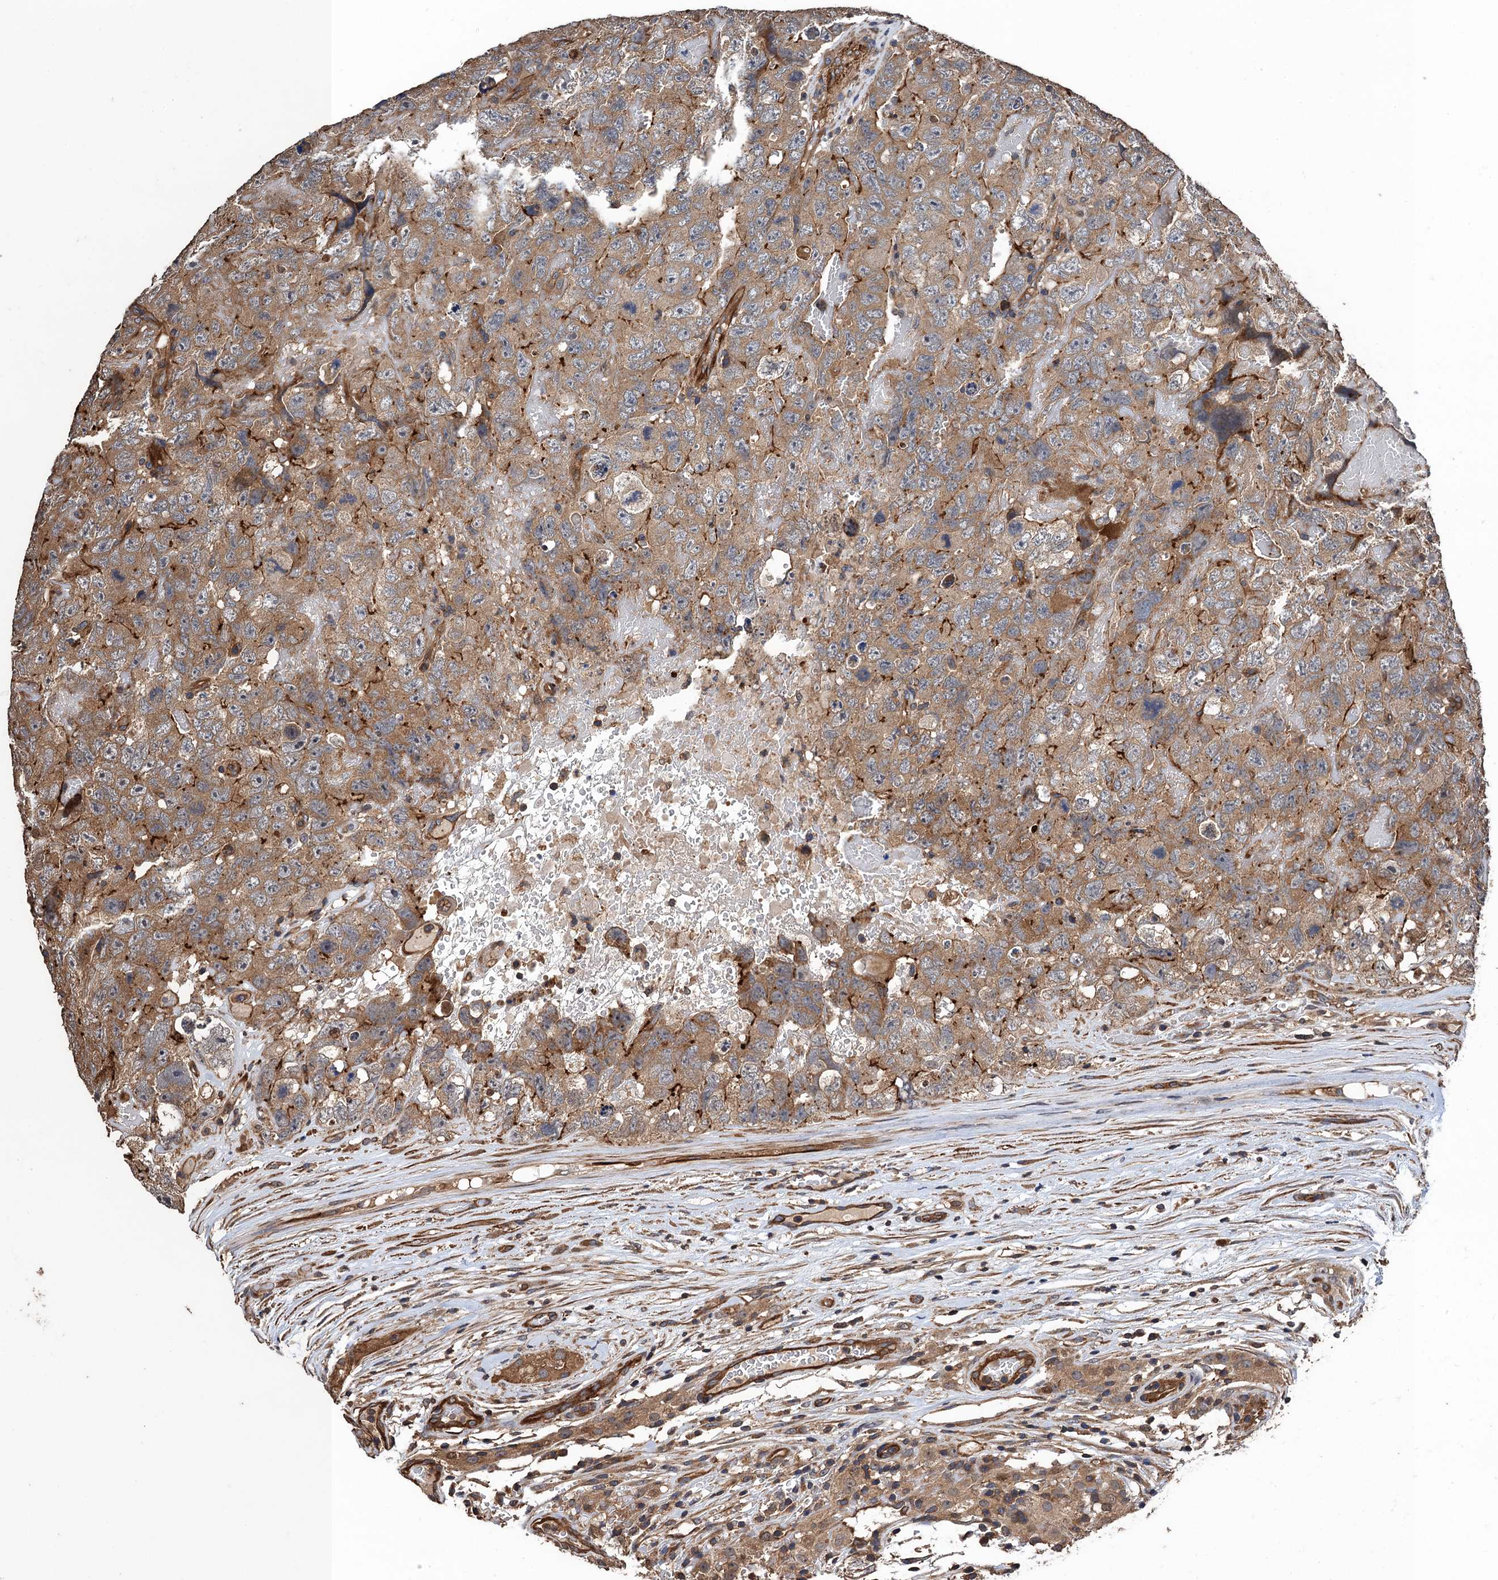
{"staining": {"intensity": "moderate", "quantity": ">75%", "location": "cytoplasmic/membranous"}, "tissue": "testis cancer", "cell_type": "Tumor cells", "image_type": "cancer", "snomed": [{"axis": "morphology", "description": "Carcinoma, Embryonal, NOS"}, {"axis": "topography", "description": "Testis"}], "caption": "Immunohistochemical staining of testis cancer (embryonal carcinoma) shows moderate cytoplasmic/membranous protein staining in approximately >75% of tumor cells.", "gene": "PPP4R1", "patient": {"sex": "male", "age": 45}}